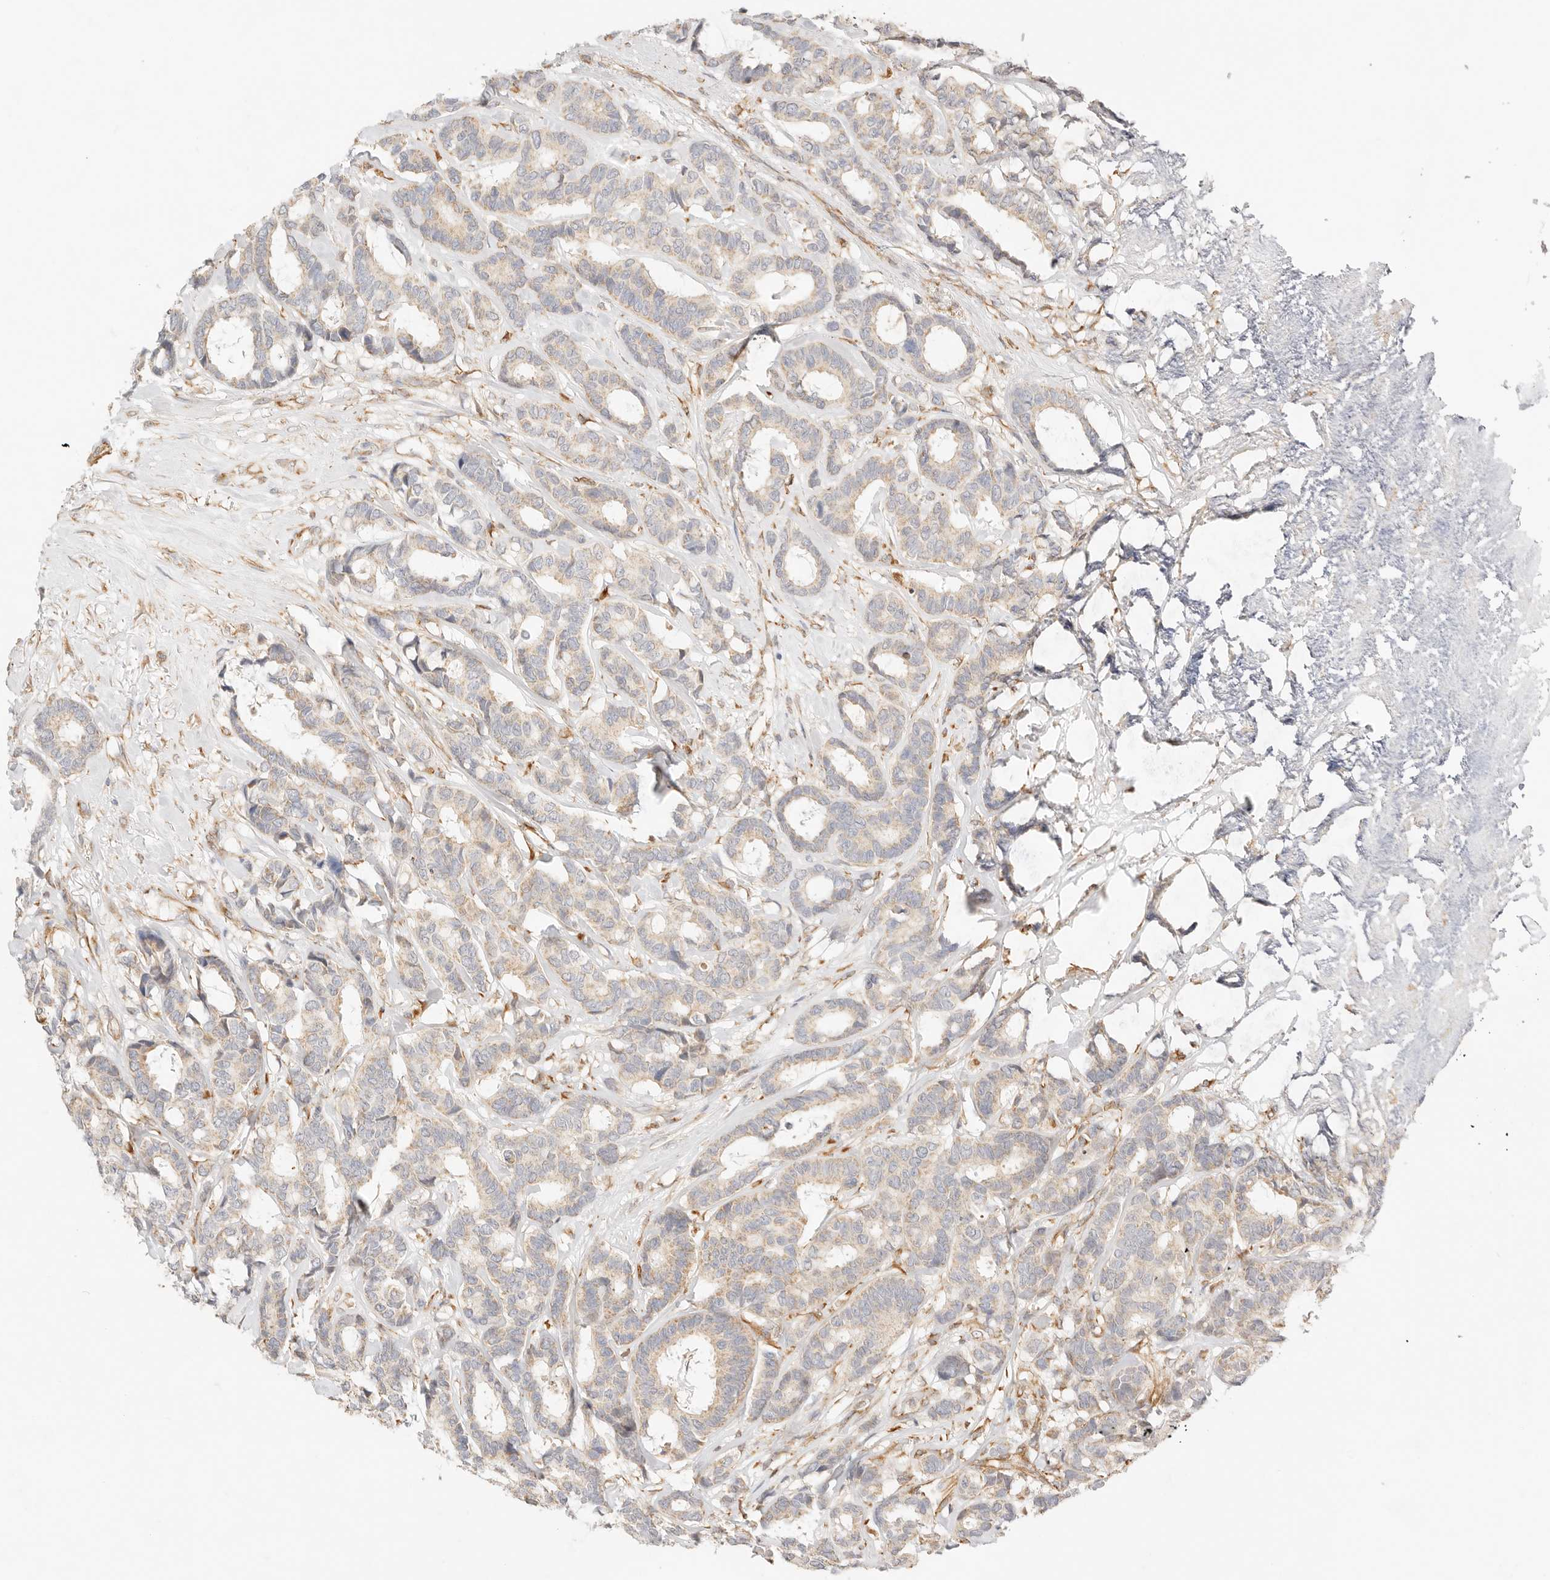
{"staining": {"intensity": "weak", "quantity": "25%-75%", "location": "cytoplasmic/membranous"}, "tissue": "breast cancer", "cell_type": "Tumor cells", "image_type": "cancer", "snomed": [{"axis": "morphology", "description": "Duct carcinoma"}, {"axis": "topography", "description": "Breast"}], "caption": "Breast infiltrating ductal carcinoma was stained to show a protein in brown. There is low levels of weak cytoplasmic/membranous staining in about 25%-75% of tumor cells. (DAB (3,3'-diaminobenzidine) = brown stain, brightfield microscopy at high magnification).", "gene": "ZC3H11A", "patient": {"sex": "female", "age": 87}}